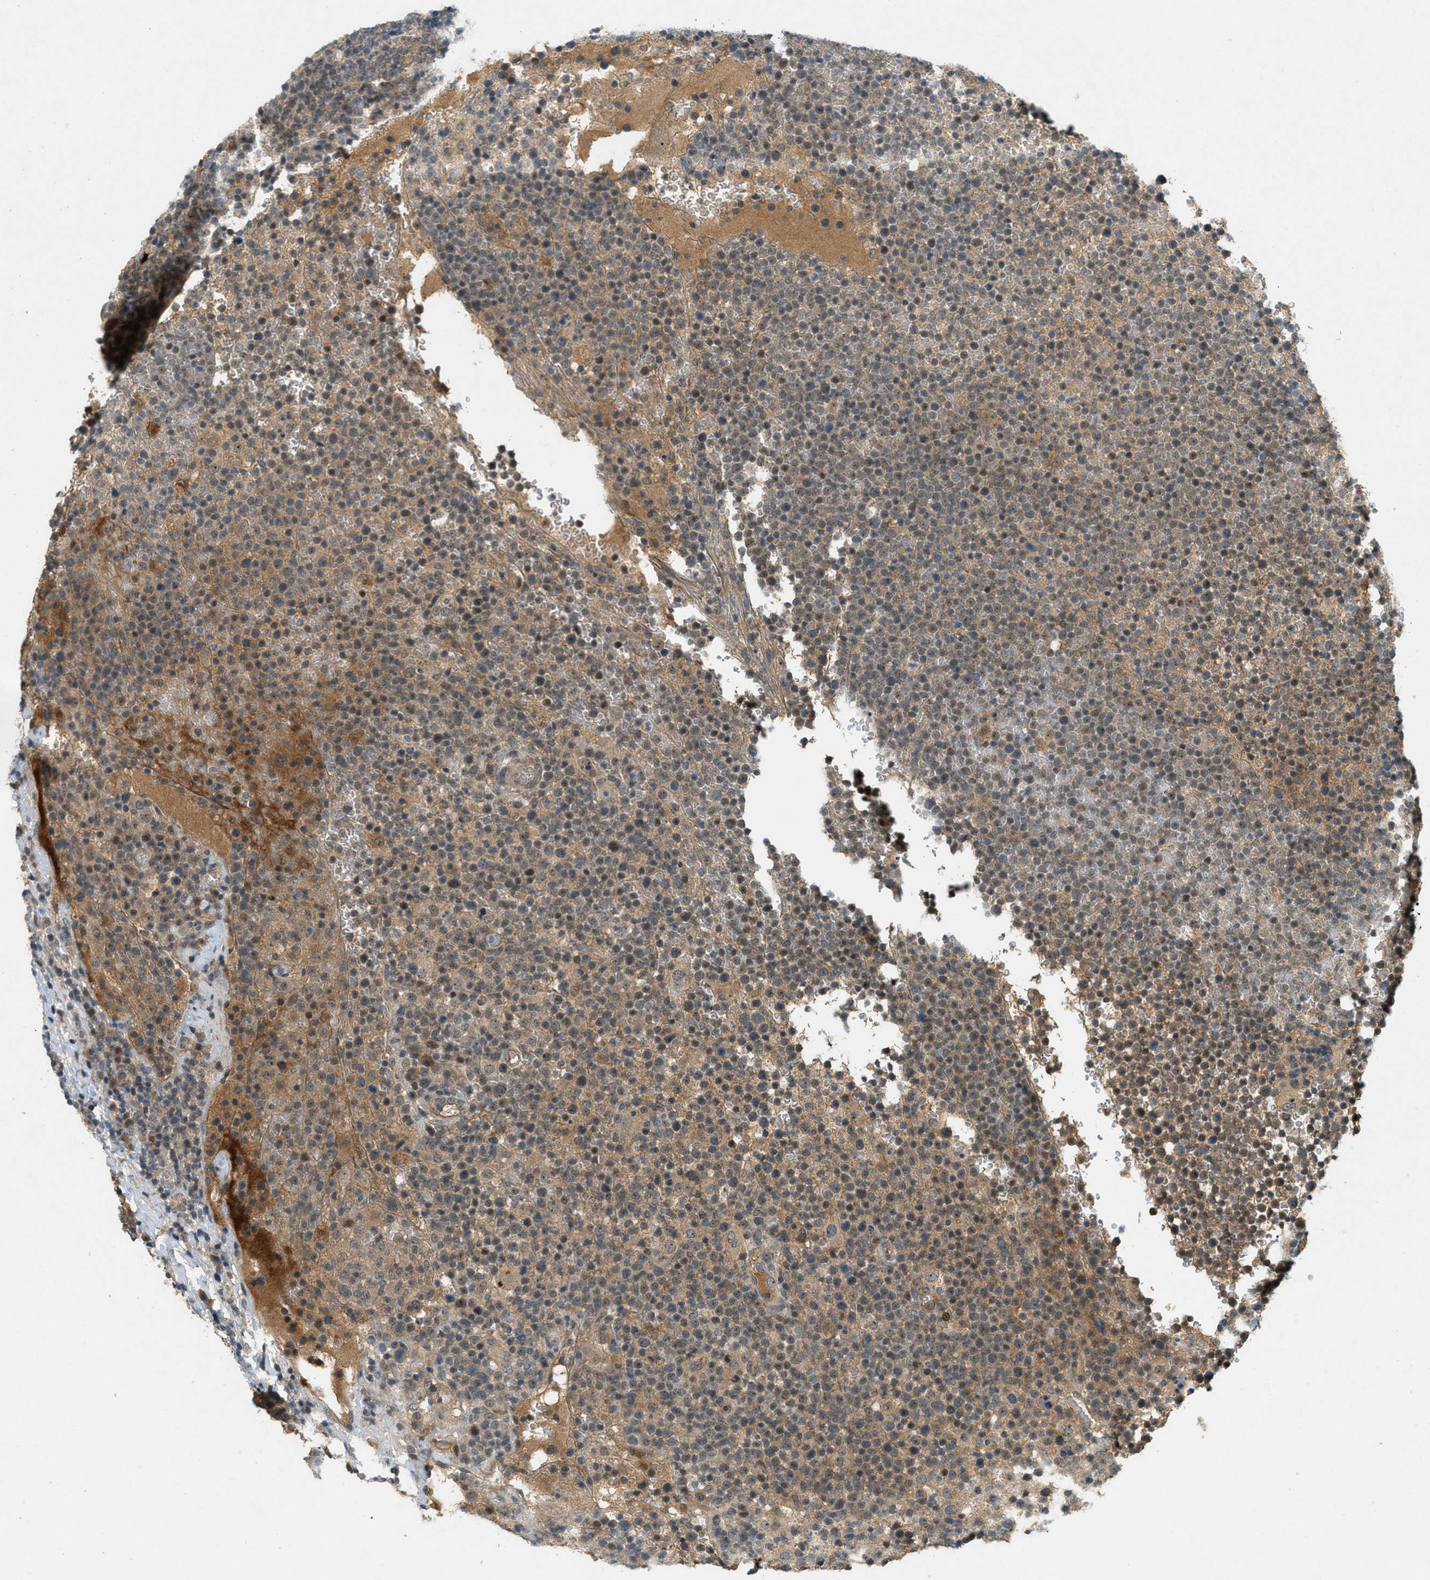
{"staining": {"intensity": "weak", "quantity": ">75%", "location": "cytoplasmic/membranous"}, "tissue": "lymphoma", "cell_type": "Tumor cells", "image_type": "cancer", "snomed": [{"axis": "morphology", "description": "Malignant lymphoma, non-Hodgkin's type, High grade"}, {"axis": "topography", "description": "Lymph node"}], "caption": "Lymphoma stained for a protein (brown) displays weak cytoplasmic/membranous positive expression in approximately >75% of tumor cells.", "gene": "STK11", "patient": {"sex": "male", "age": 61}}